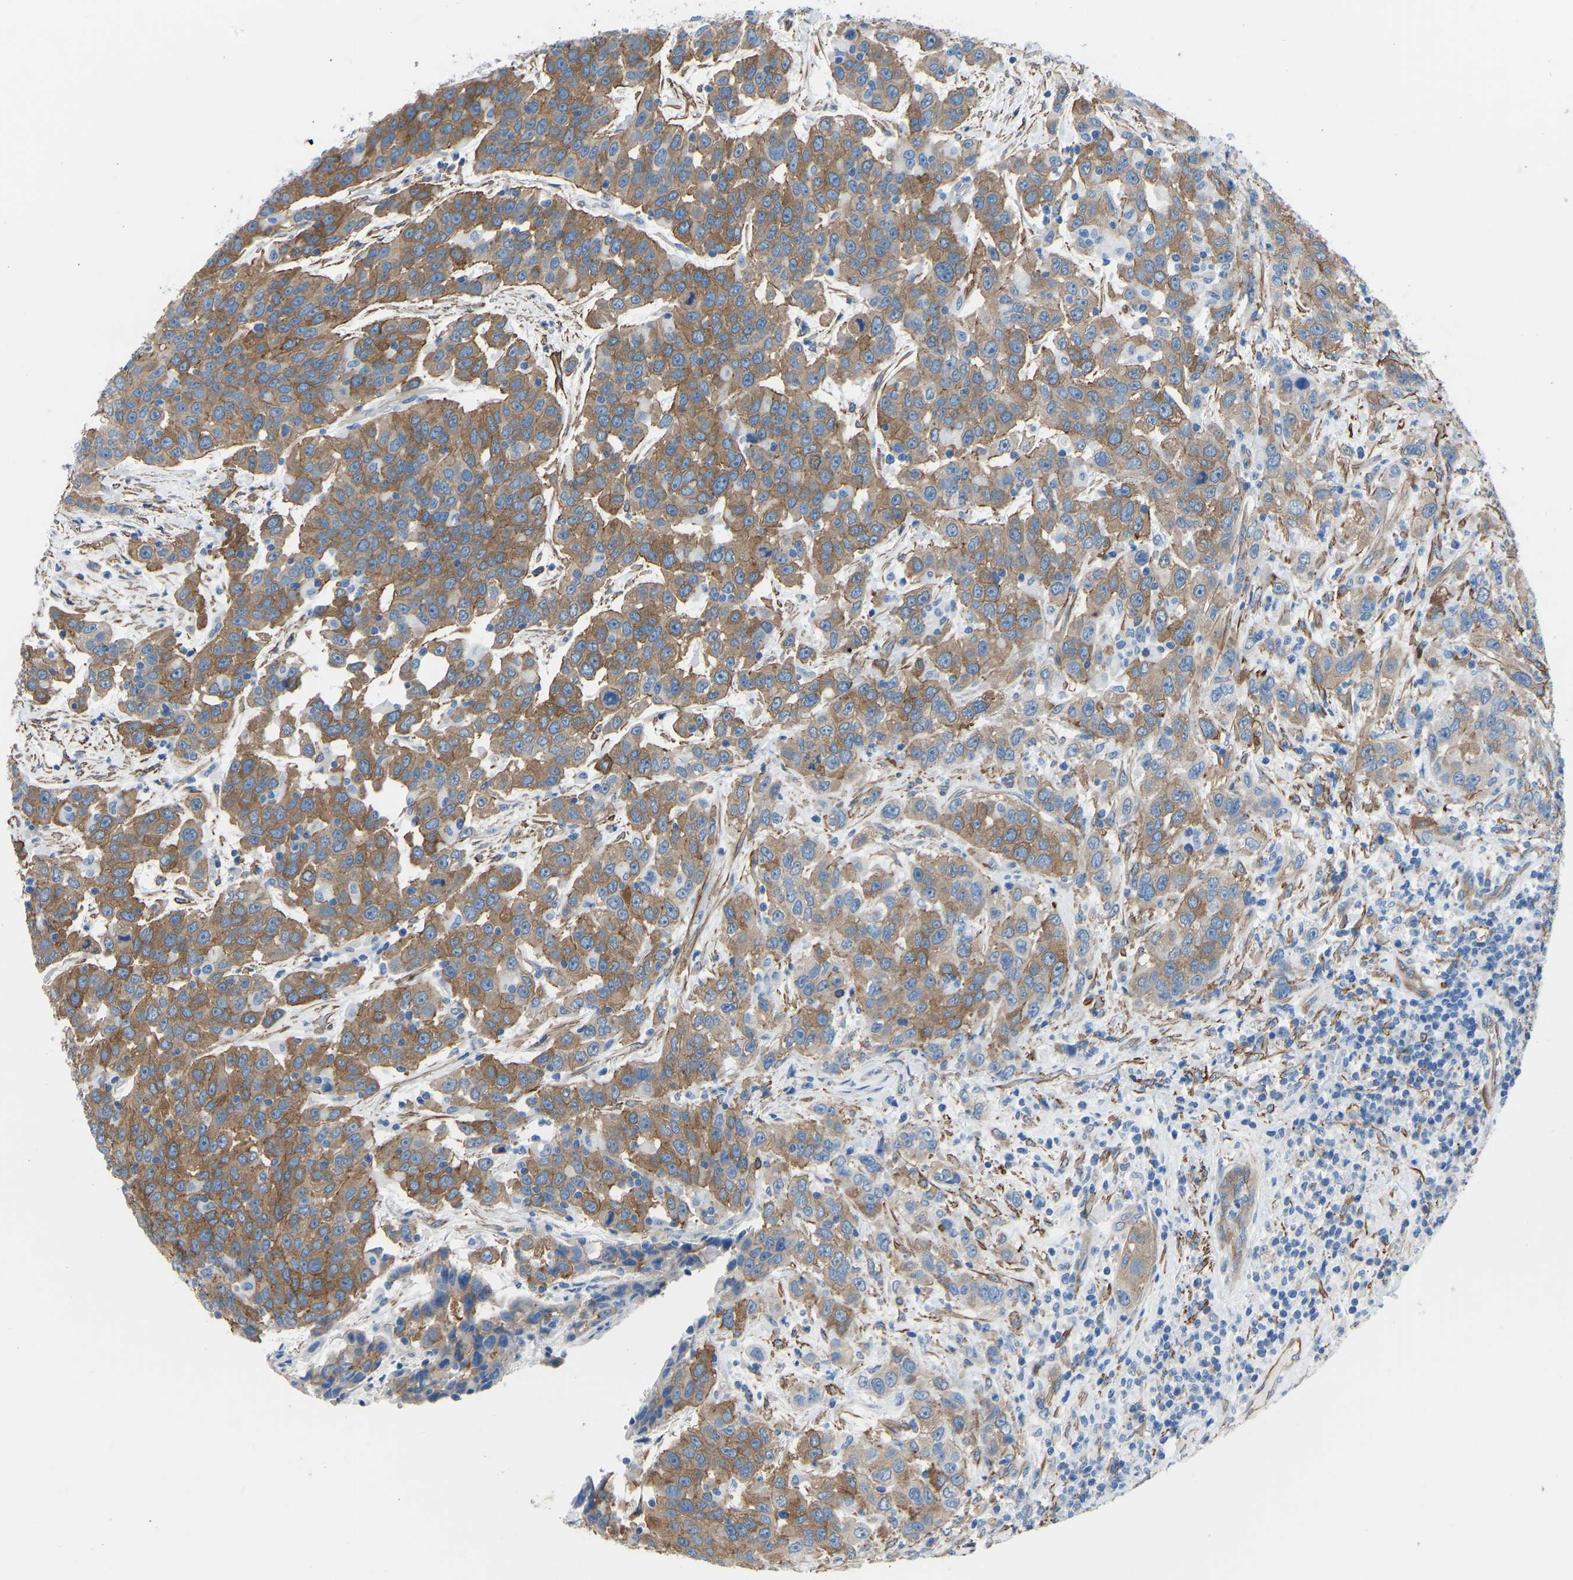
{"staining": {"intensity": "moderate", "quantity": ">75%", "location": "cytoplasmic/membranous"}, "tissue": "urothelial cancer", "cell_type": "Tumor cells", "image_type": "cancer", "snomed": [{"axis": "morphology", "description": "Urothelial carcinoma, High grade"}, {"axis": "topography", "description": "Urinary bladder"}], "caption": "Urothelial carcinoma (high-grade) stained with a protein marker shows moderate staining in tumor cells.", "gene": "MYH10", "patient": {"sex": "female", "age": 80}}